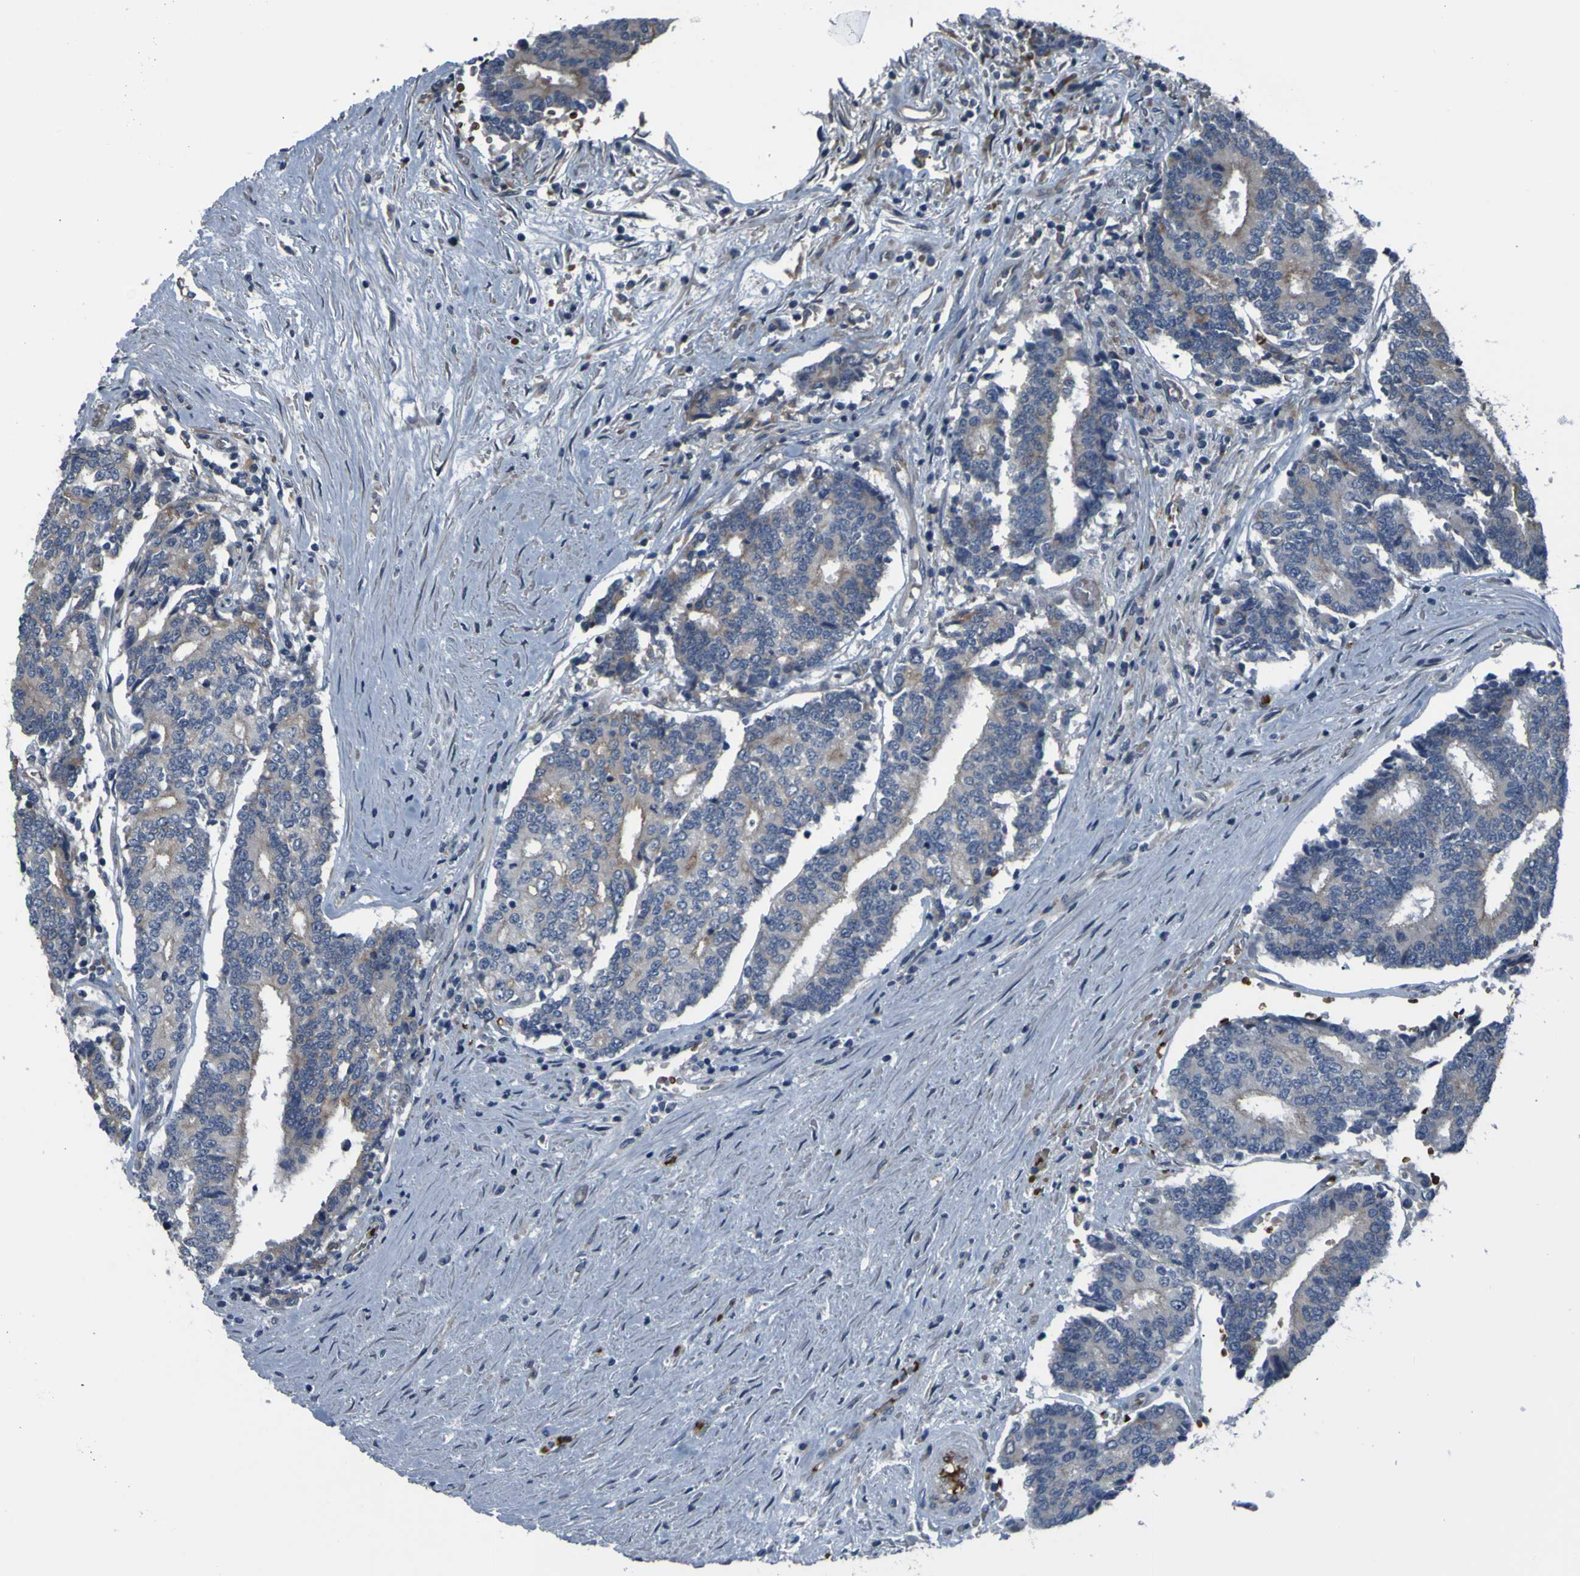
{"staining": {"intensity": "weak", "quantity": "<25%", "location": "cytoplasmic/membranous"}, "tissue": "prostate cancer", "cell_type": "Tumor cells", "image_type": "cancer", "snomed": [{"axis": "morphology", "description": "Normal tissue, NOS"}, {"axis": "morphology", "description": "Adenocarcinoma, High grade"}, {"axis": "topography", "description": "Prostate"}, {"axis": "topography", "description": "Seminal veicle"}], "caption": "The micrograph reveals no significant expression in tumor cells of prostate cancer. Nuclei are stained in blue.", "gene": "GRAMD1A", "patient": {"sex": "male", "age": 55}}